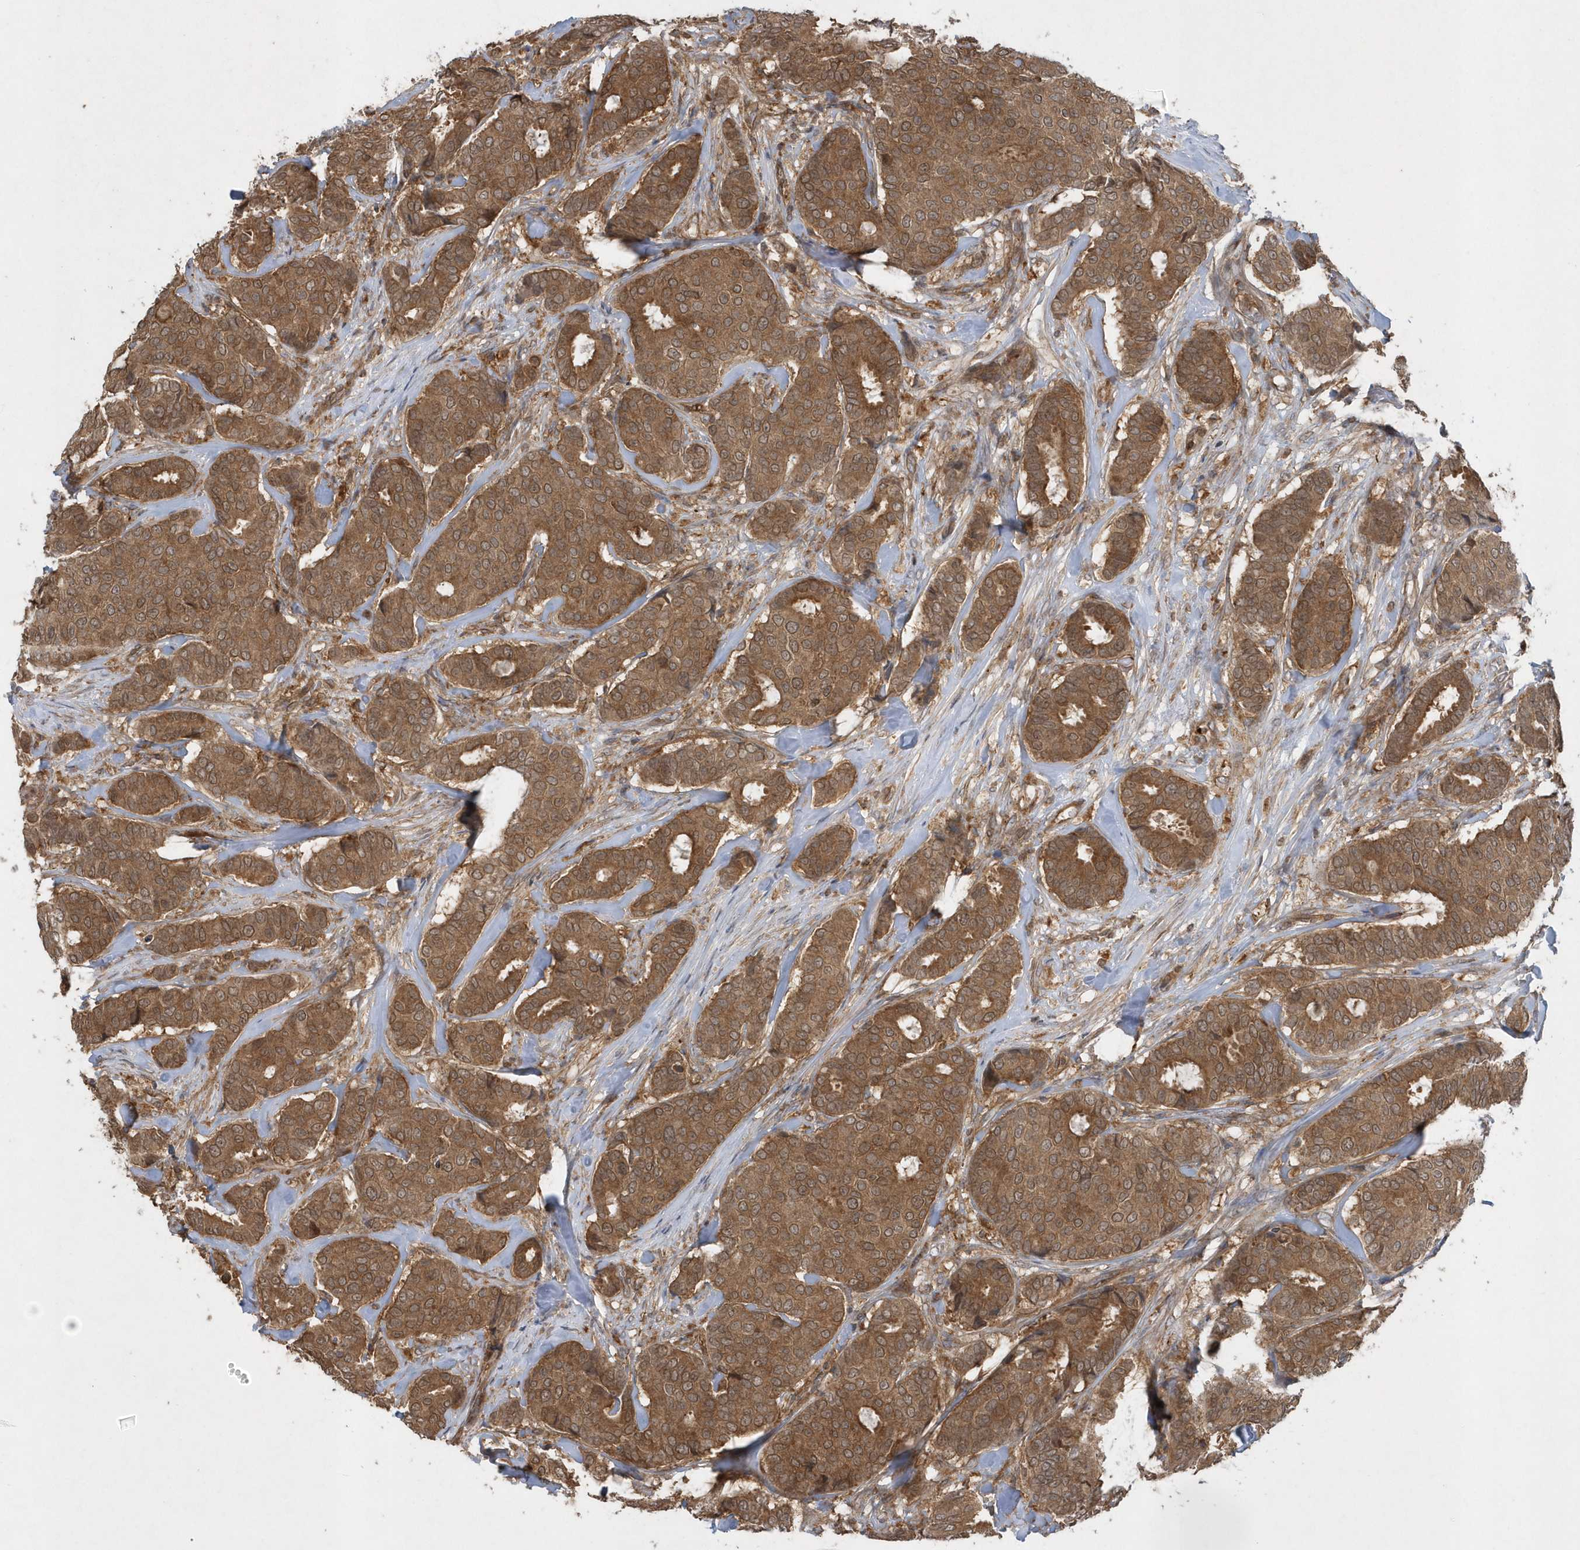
{"staining": {"intensity": "moderate", "quantity": ">75%", "location": "cytoplasmic/membranous"}, "tissue": "breast cancer", "cell_type": "Tumor cells", "image_type": "cancer", "snomed": [{"axis": "morphology", "description": "Duct carcinoma"}, {"axis": "topography", "description": "Breast"}], "caption": "This micrograph reveals breast cancer stained with immunohistochemistry to label a protein in brown. The cytoplasmic/membranous of tumor cells show moderate positivity for the protein. Nuclei are counter-stained blue.", "gene": "ACYP1", "patient": {"sex": "female", "age": 75}}